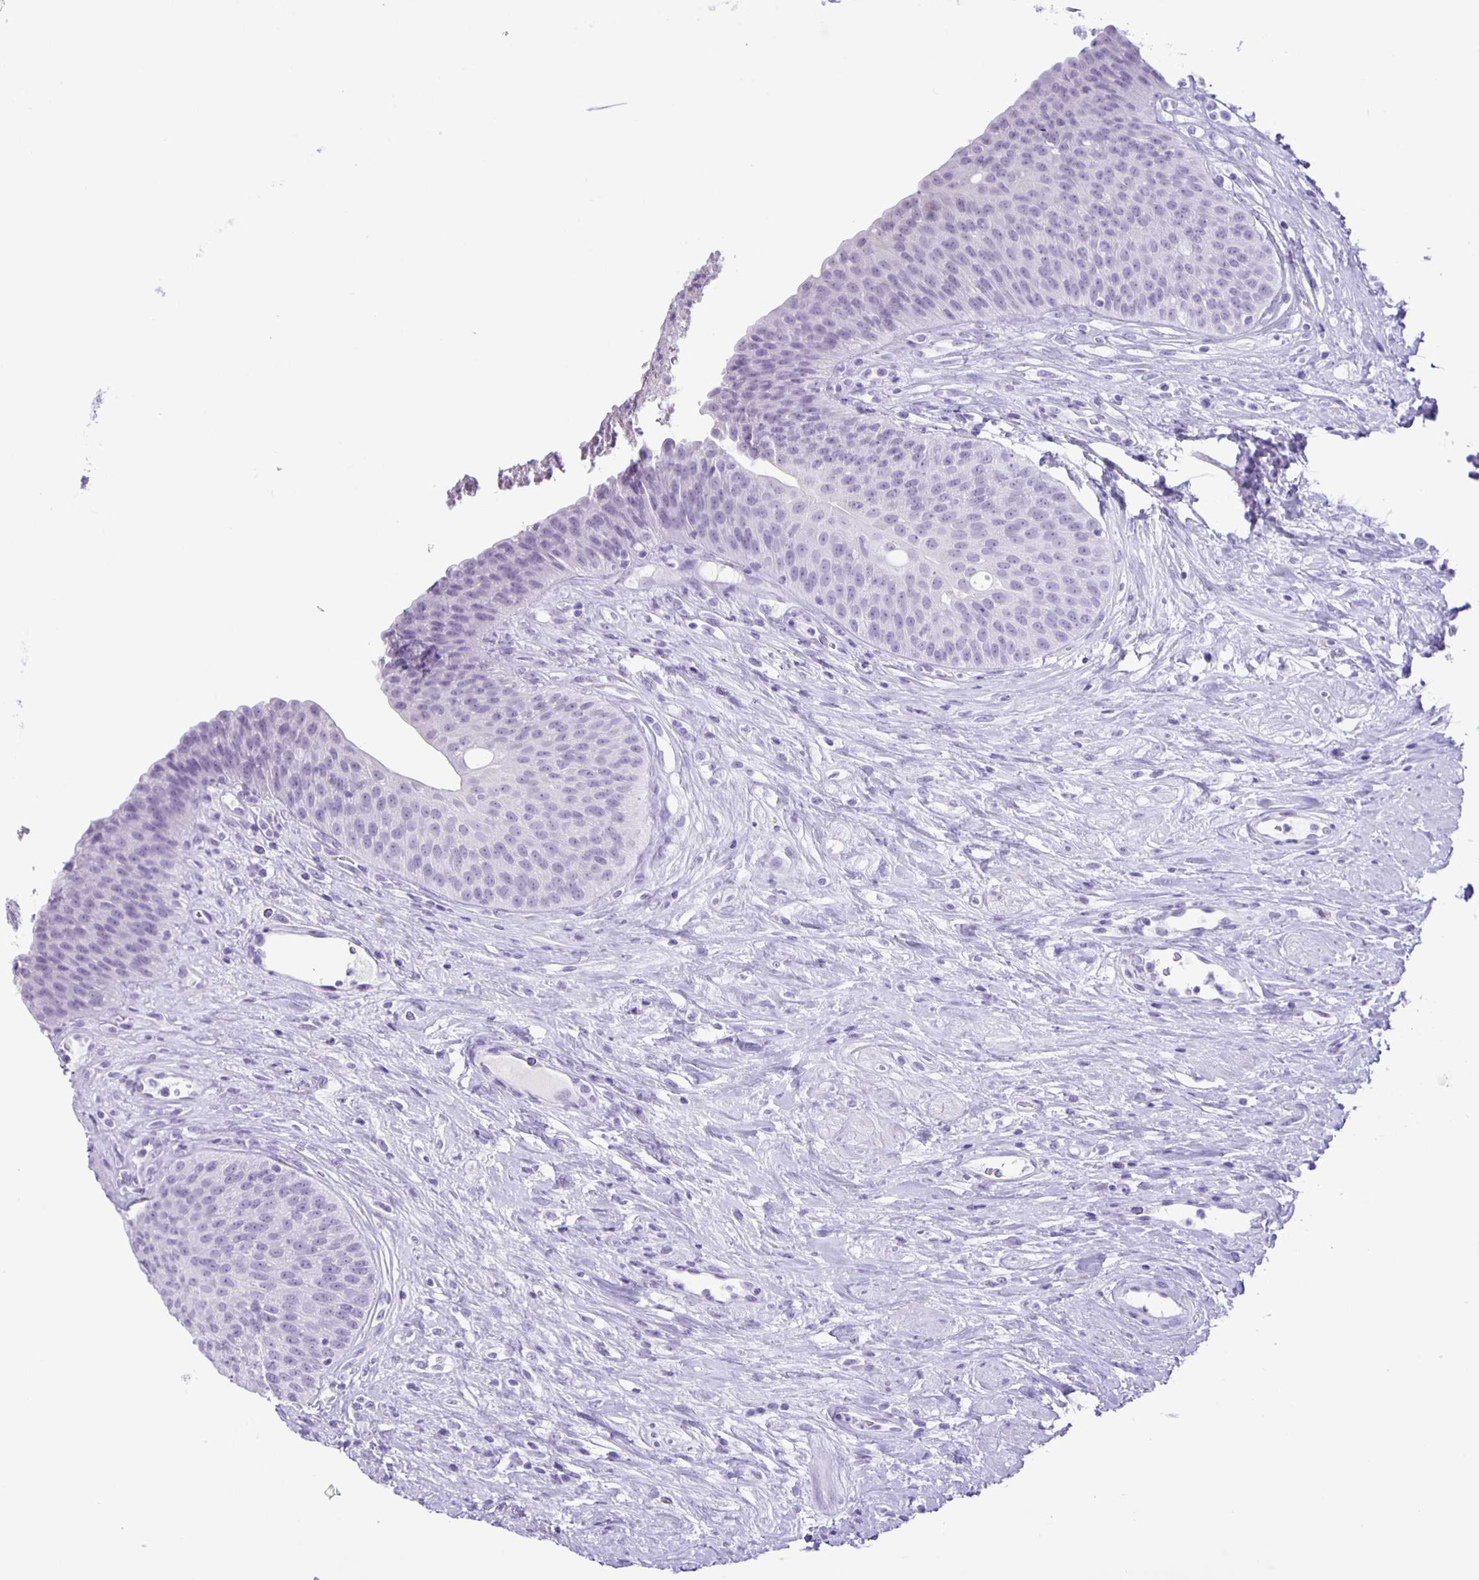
{"staining": {"intensity": "negative", "quantity": "none", "location": "none"}, "tissue": "urinary bladder", "cell_type": "Urothelial cells", "image_type": "normal", "snomed": [{"axis": "morphology", "description": "Normal tissue, NOS"}, {"axis": "topography", "description": "Urinary bladder"}], "caption": "Photomicrograph shows no protein expression in urothelial cells of benign urinary bladder.", "gene": "EZHIP", "patient": {"sex": "female", "age": 56}}